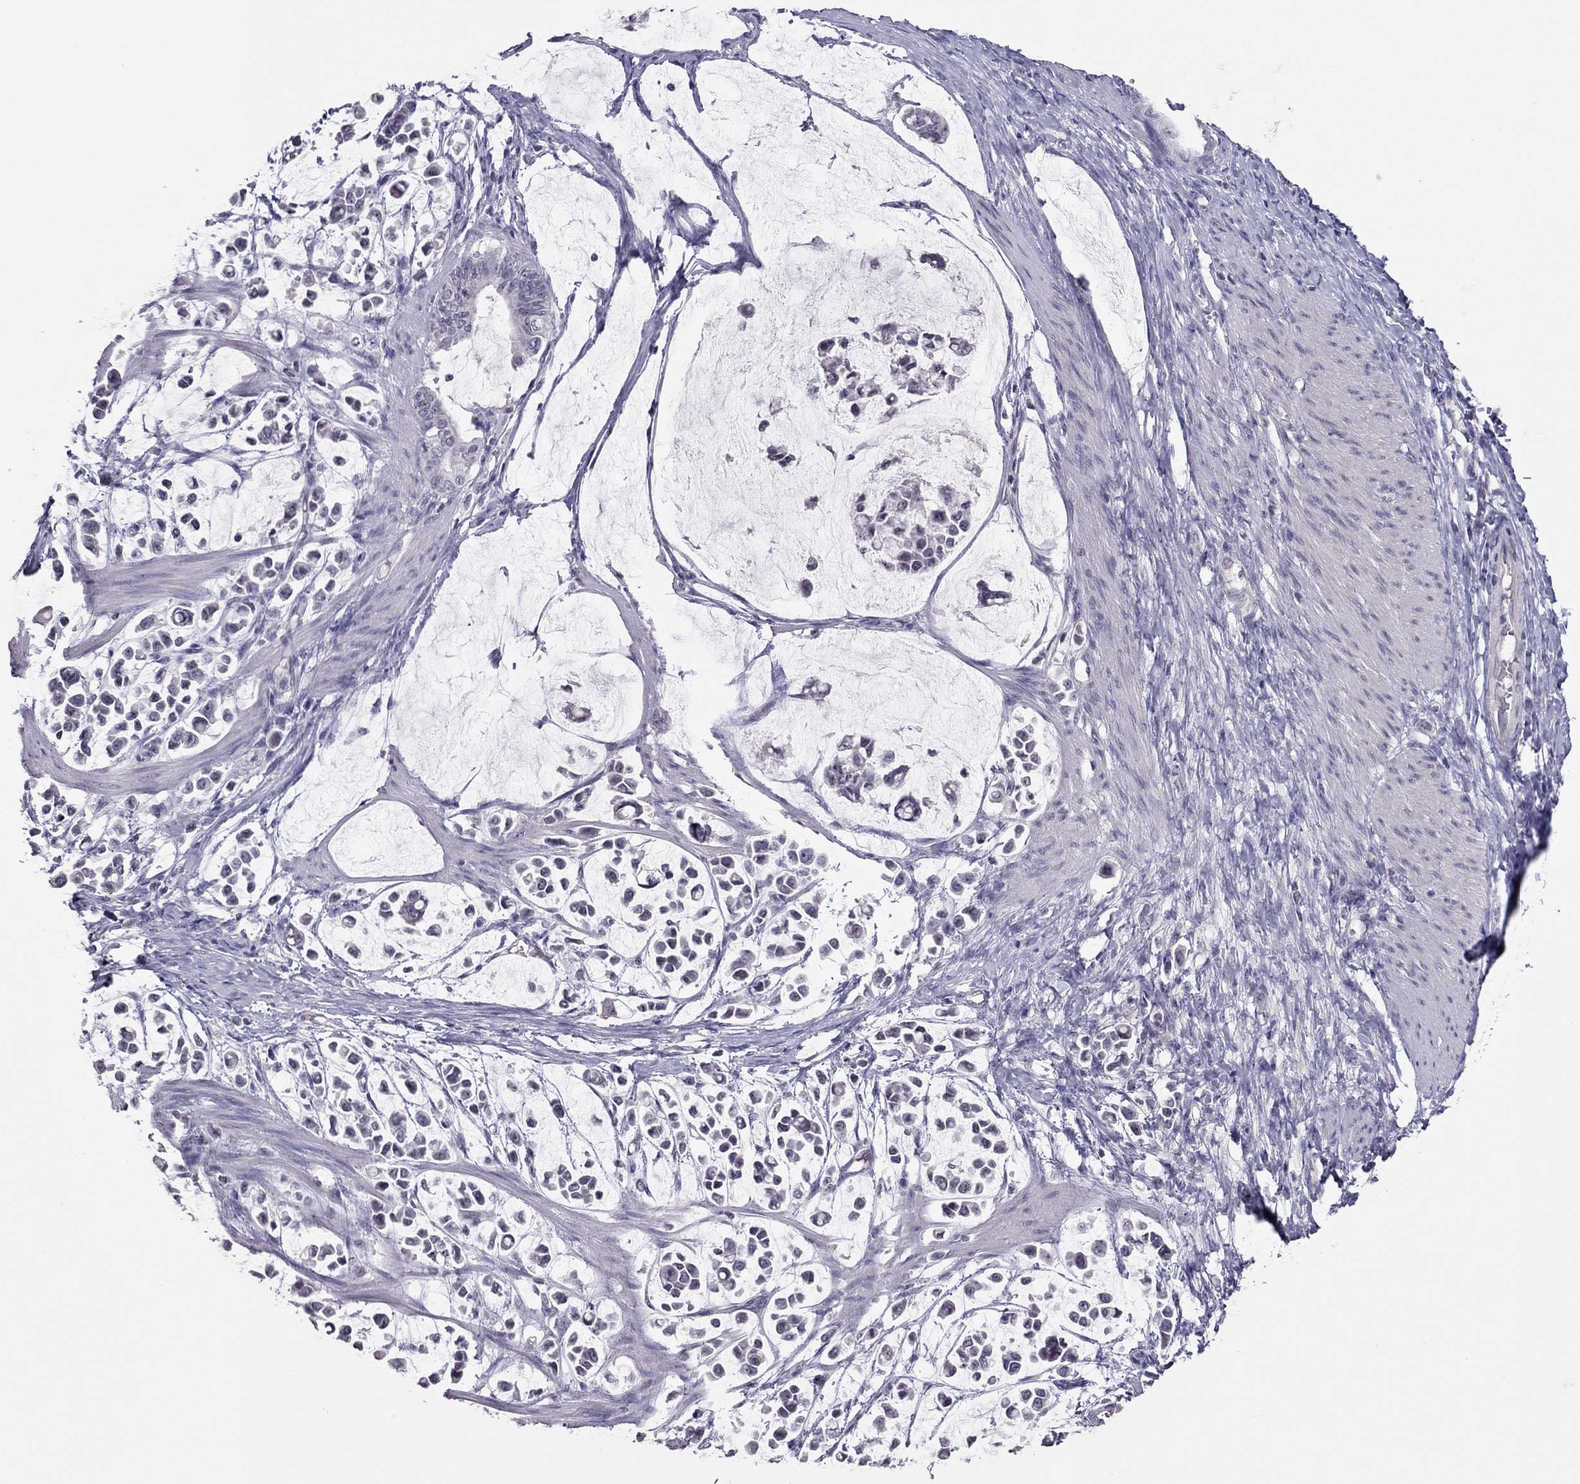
{"staining": {"intensity": "negative", "quantity": "none", "location": "none"}, "tissue": "stomach cancer", "cell_type": "Tumor cells", "image_type": "cancer", "snomed": [{"axis": "morphology", "description": "Adenocarcinoma, NOS"}, {"axis": "topography", "description": "Stomach"}], "caption": "Tumor cells show no significant expression in stomach cancer (adenocarcinoma).", "gene": "TSHB", "patient": {"sex": "male", "age": 82}}